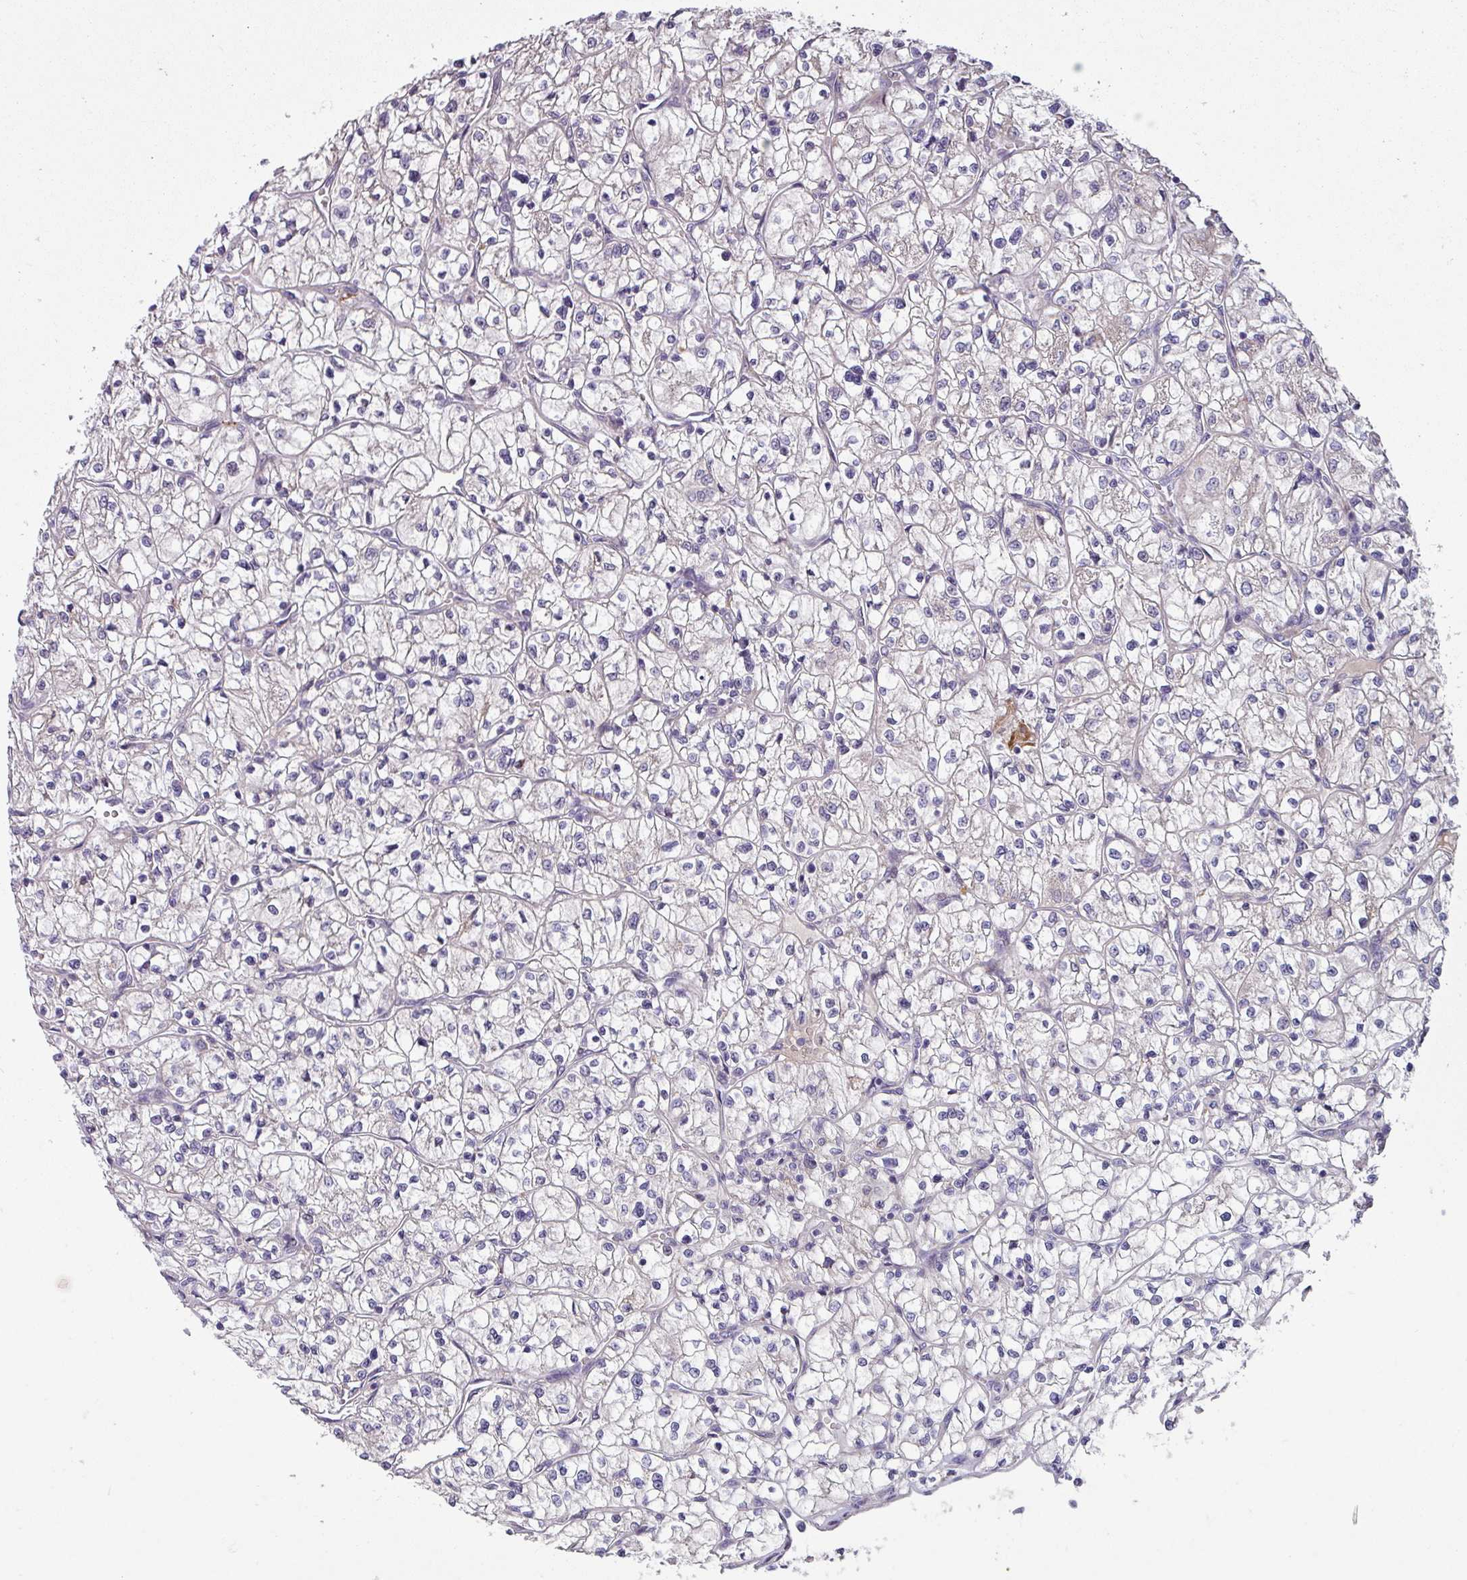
{"staining": {"intensity": "negative", "quantity": "none", "location": "none"}, "tissue": "renal cancer", "cell_type": "Tumor cells", "image_type": "cancer", "snomed": [{"axis": "morphology", "description": "Adenocarcinoma, NOS"}, {"axis": "topography", "description": "Kidney"}], "caption": "High magnification brightfield microscopy of adenocarcinoma (renal) stained with DAB (brown) and counterstained with hematoxylin (blue): tumor cells show no significant staining.", "gene": "KLHL3", "patient": {"sex": "female", "age": 64}}